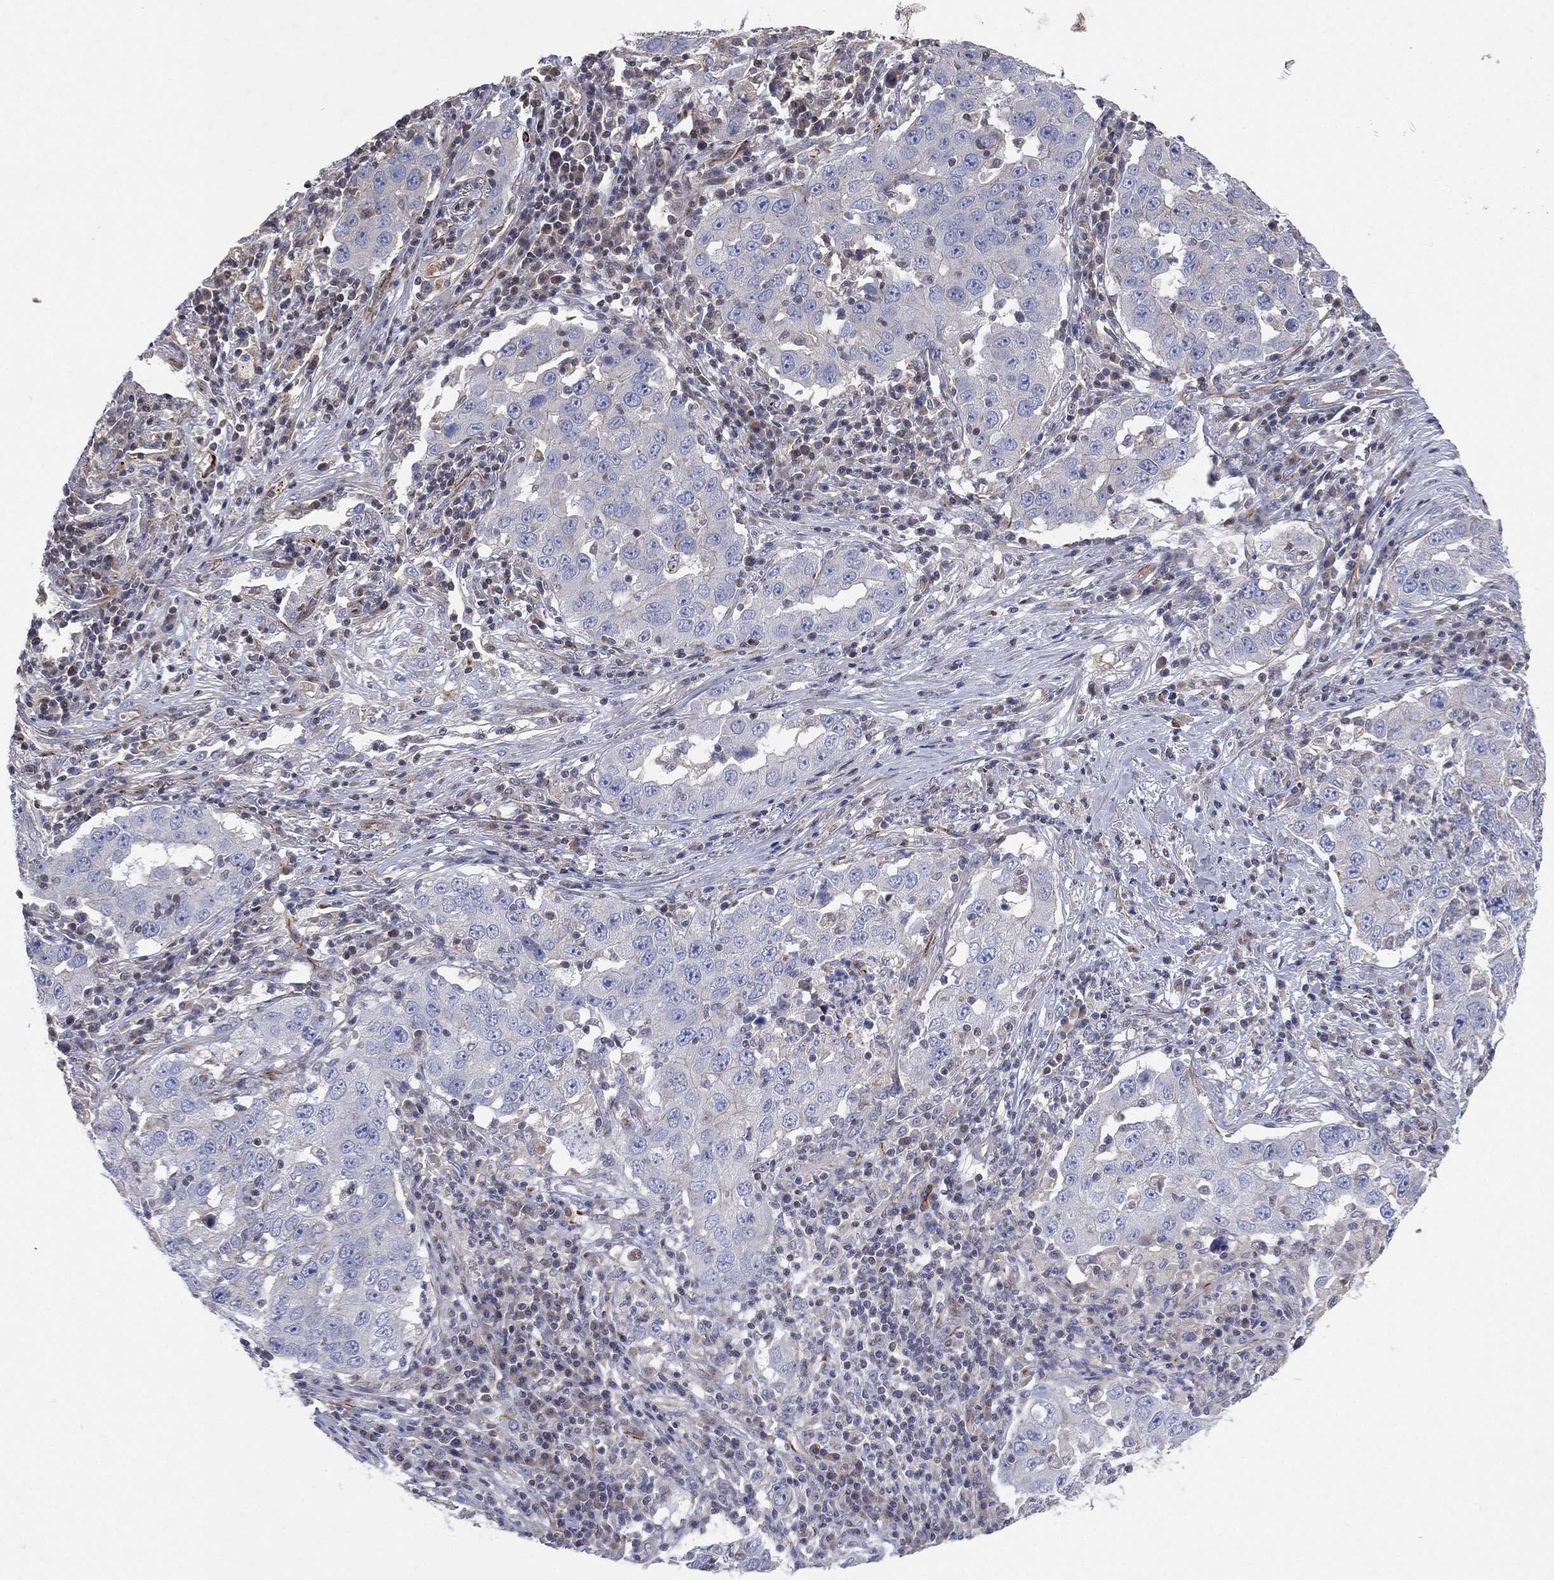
{"staining": {"intensity": "negative", "quantity": "none", "location": "none"}, "tissue": "lung cancer", "cell_type": "Tumor cells", "image_type": "cancer", "snomed": [{"axis": "morphology", "description": "Adenocarcinoma, NOS"}, {"axis": "topography", "description": "Lung"}], "caption": "Immunohistochemistry (IHC) of human lung cancer exhibits no staining in tumor cells. Brightfield microscopy of IHC stained with DAB (brown) and hematoxylin (blue), captured at high magnification.", "gene": "FLI1", "patient": {"sex": "male", "age": 73}}